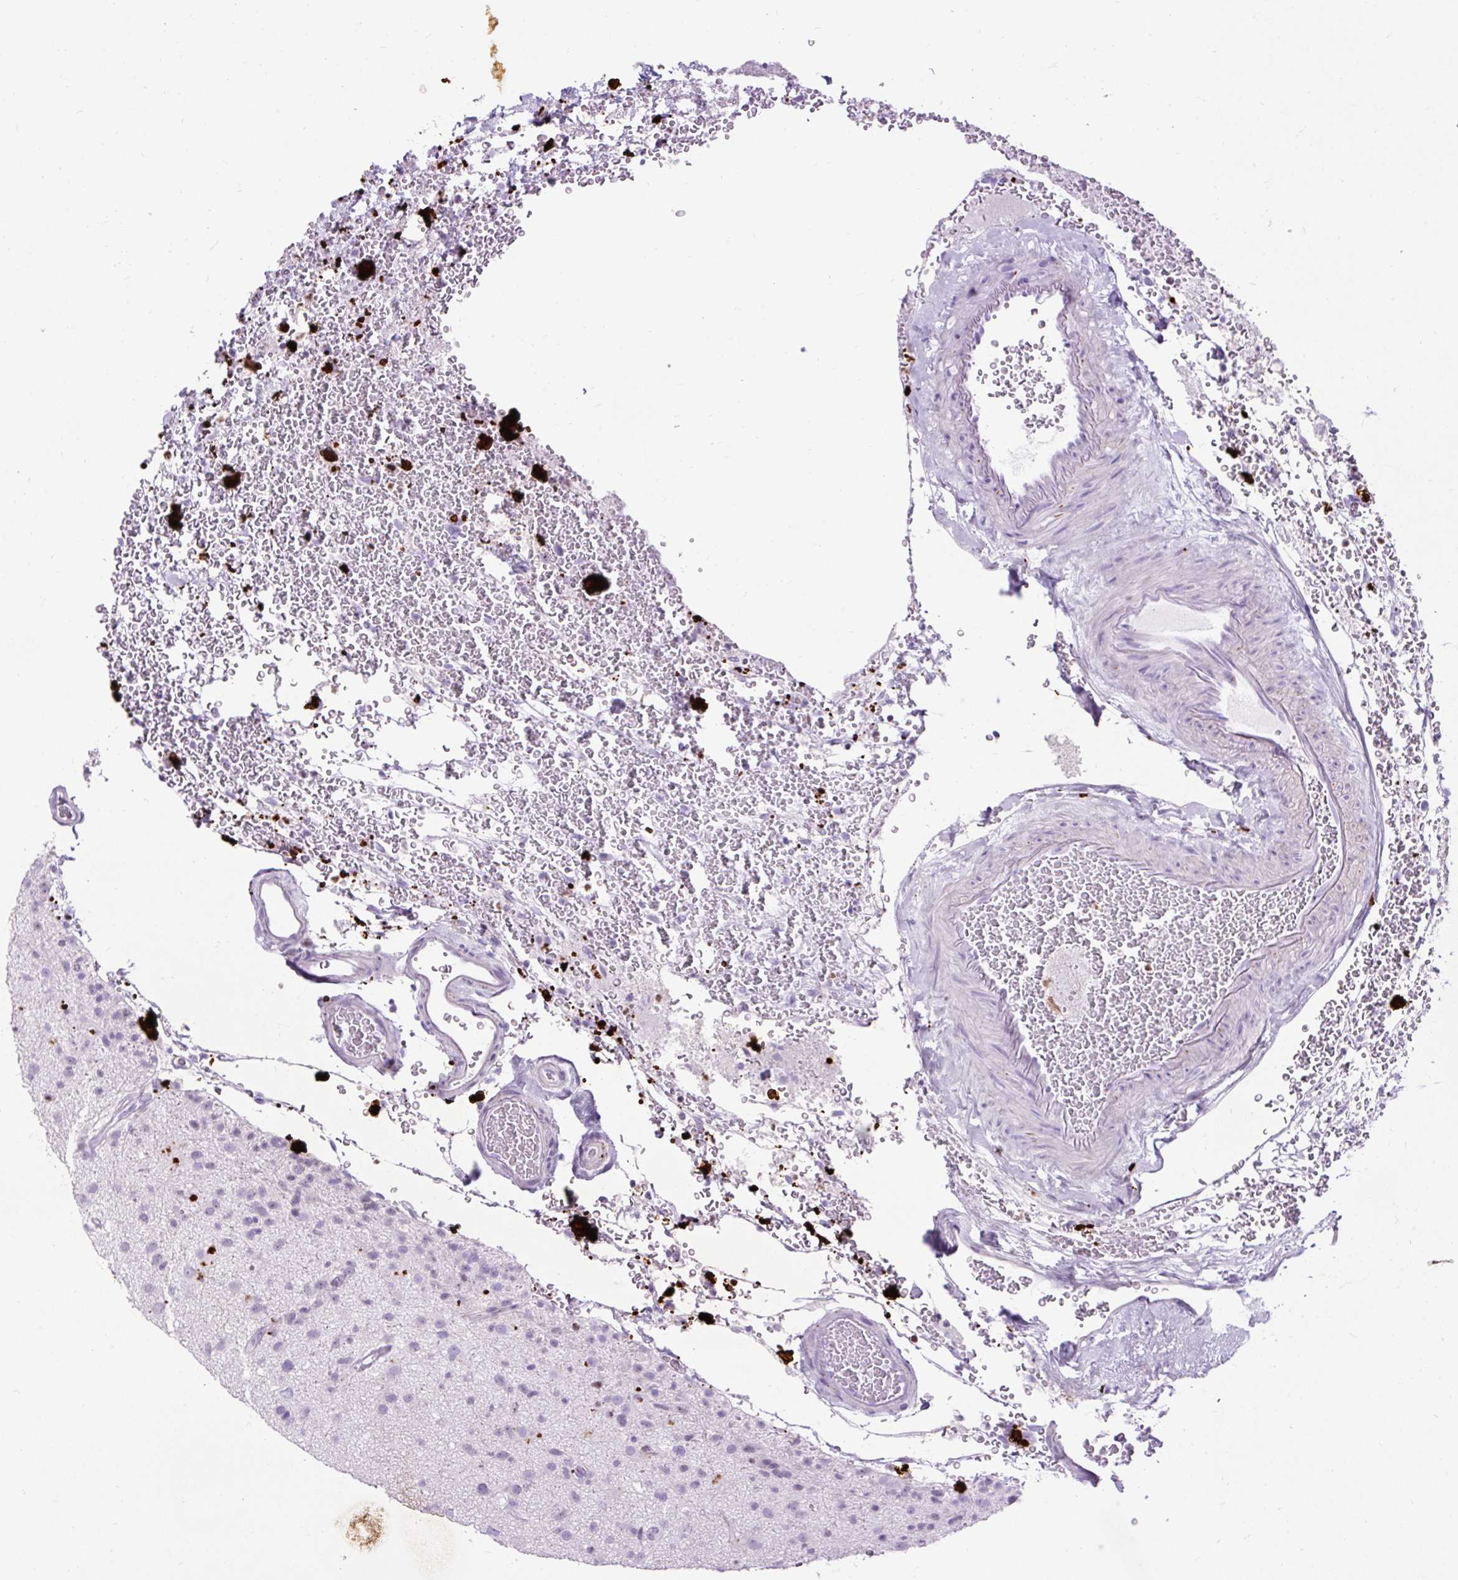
{"staining": {"intensity": "negative", "quantity": "none", "location": "none"}, "tissue": "glioma", "cell_type": "Tumor cells", "image_type": "cancer", "snomed": [{"axis": "morphology", "description": "Glioma, malignant, Low grade"}, {"axis": "topography", "description": "Brain"}], "caption": "Photomicrograph shows no protein positivity in tumor cells of malignant low-grade glioma tissue.", "gene": "SPC24", "patient": {"sex": "male", "age": 65}}